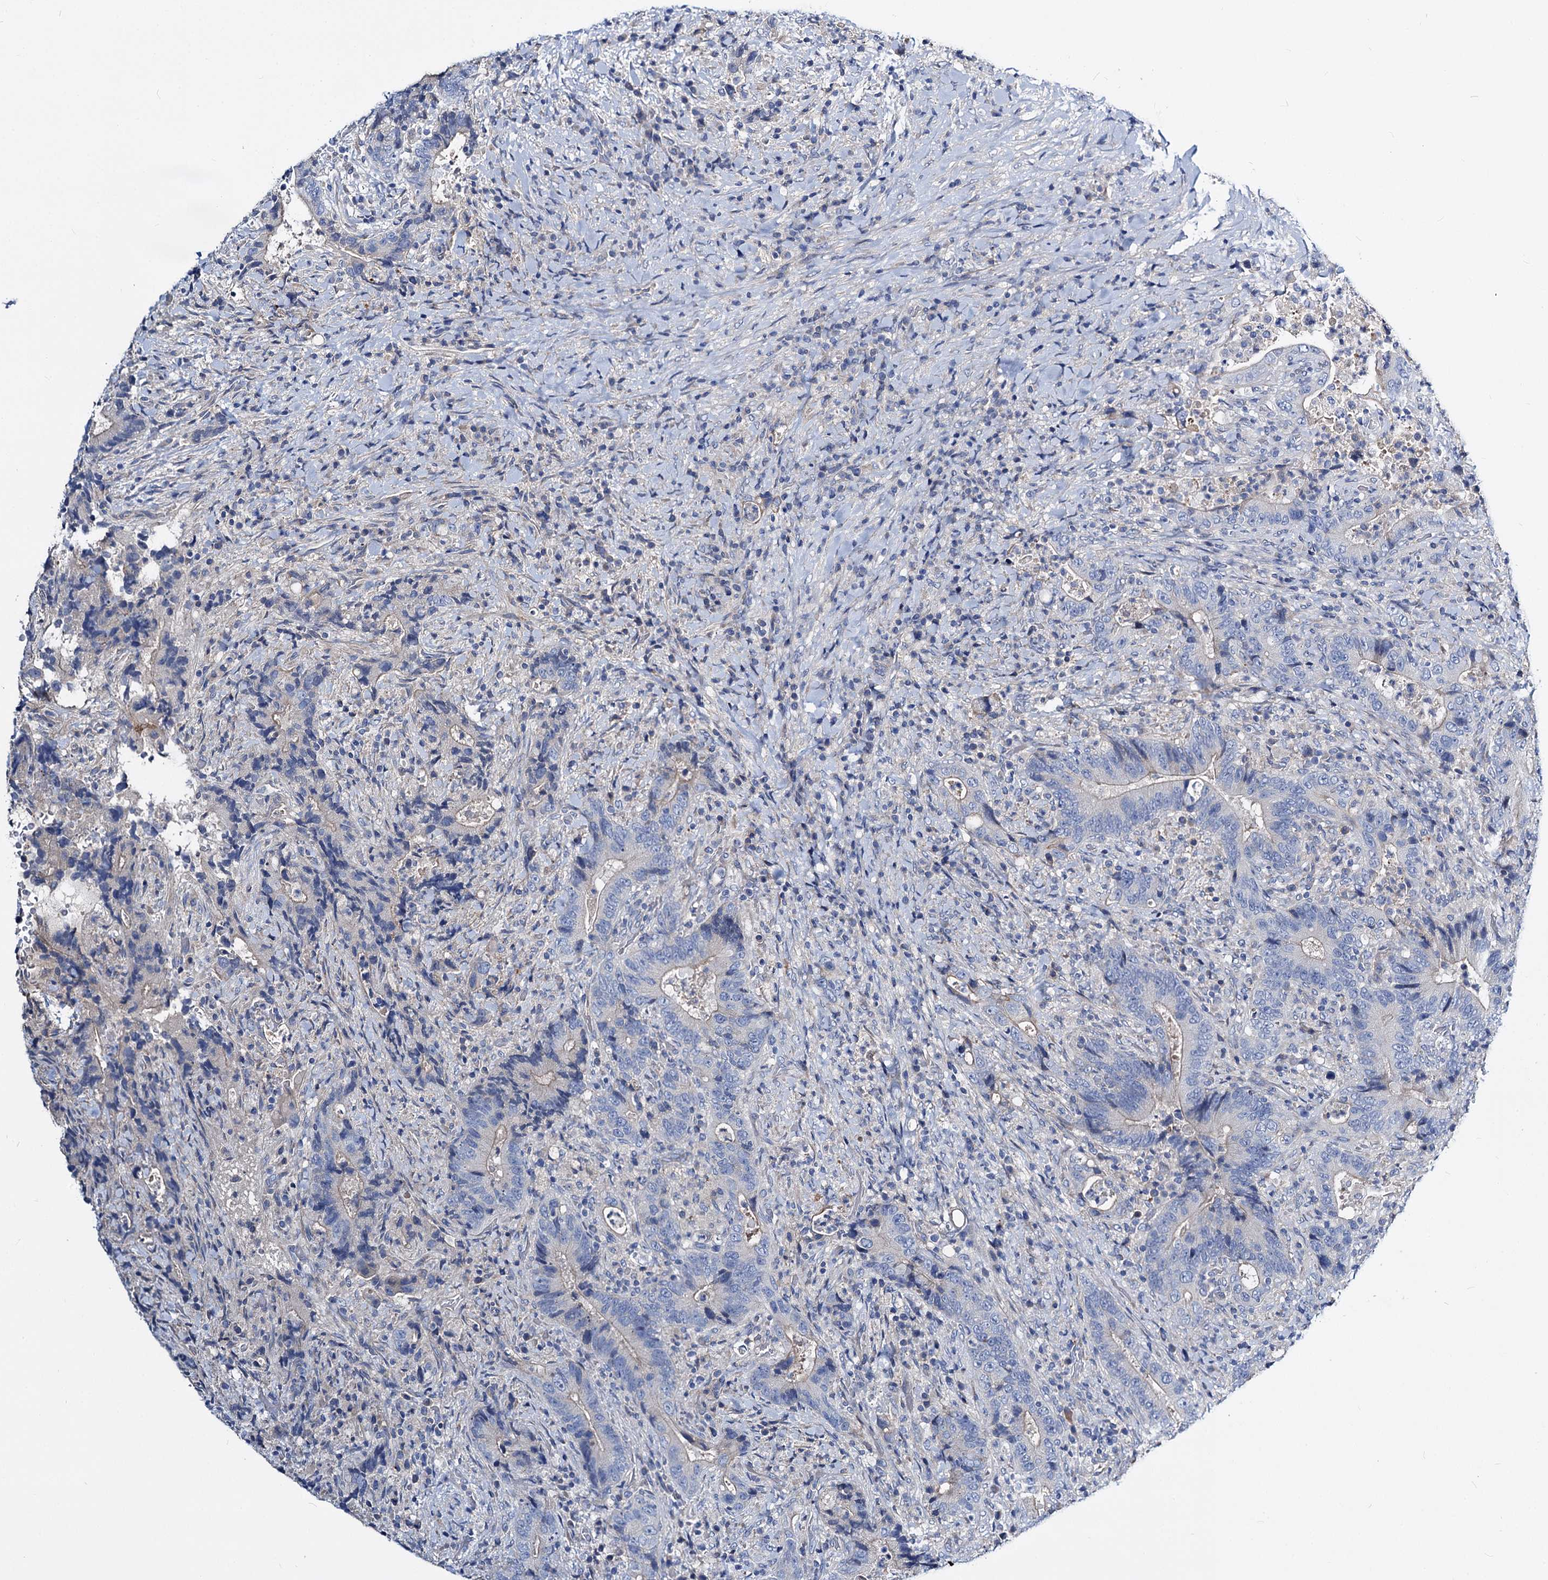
{"staining": {"intensity": "negative", "quantity": "none", "location": "none"}, "tissue": "colorectal cancer", "cell_type": "Tumor cells", "image_type": "cancer", "snomed": [{"axis": "morphology", "description": "Adenocarcinoma, NOS"}, {"axis": "topography", "description": "Colon"}], "caption": "IHC of human colorectal cancer (adenocarcinoma) reveals no staining in tumor cells. (DAB immunohistochemistry (IHC) visualized using brightfield microscopy, high magnification).", "gene": "DYDC2", "patient": {"sex": "female", "age": 75}}